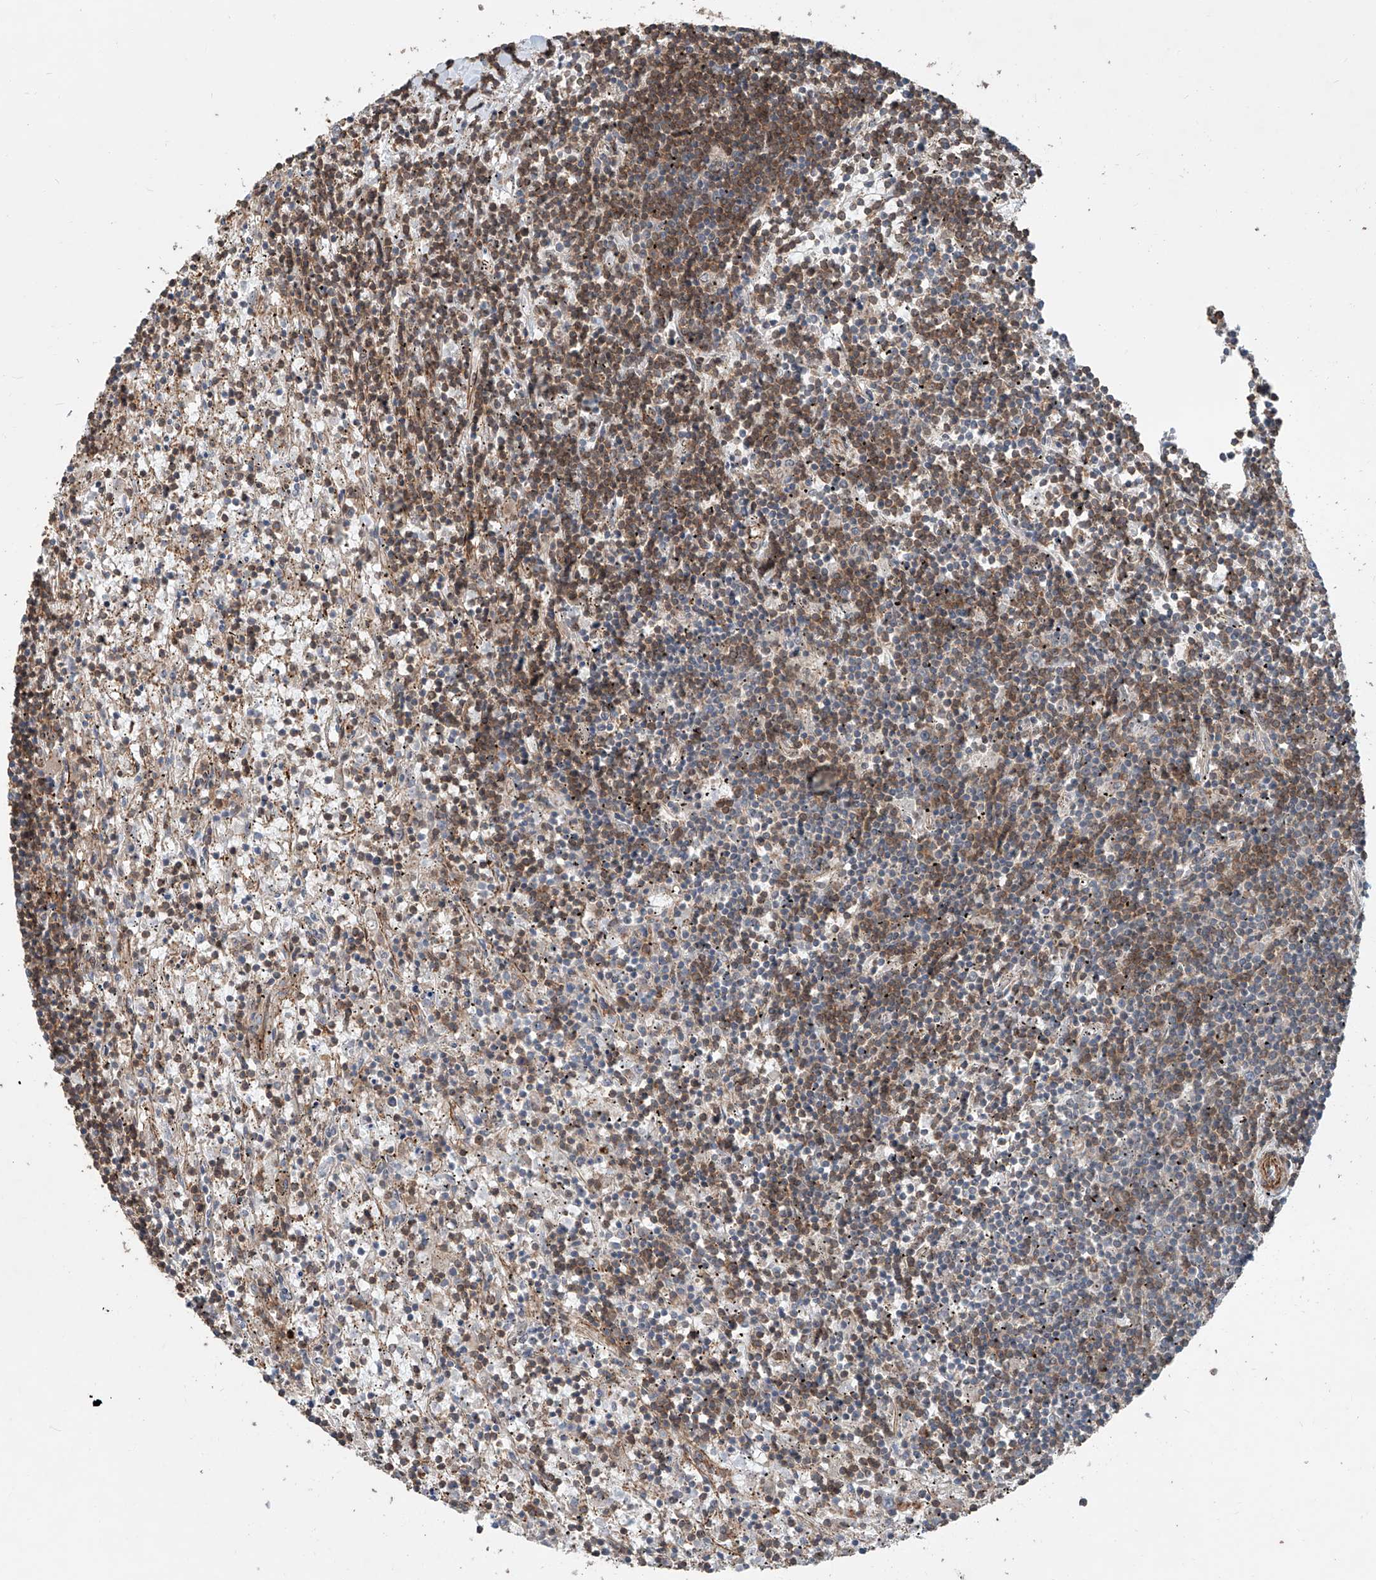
{"staining": {"intensity": "weak", "quantity": "25%-75%", "location": "cytoplasmic/membranous"}, "tissue": "lymphoma", "cell_type": "Tumor cells", "image_type": "cancer", "snomed": [{"axis": "morphology", "description": "Malignant lymphoma, non-Hodgkin's type, Low grade"}, {"axis": "topography", "description": "Spleen"}], "caption": "Low-grade malignant lymphoma, non-Hodgkin's type stained with a brown dye shows weak cytoplasmic/membranous positive positivity in approximately 25%-75% of tumor cells.", "gene": "SDE2", "patient": {"sex": "male", "age": 76}}